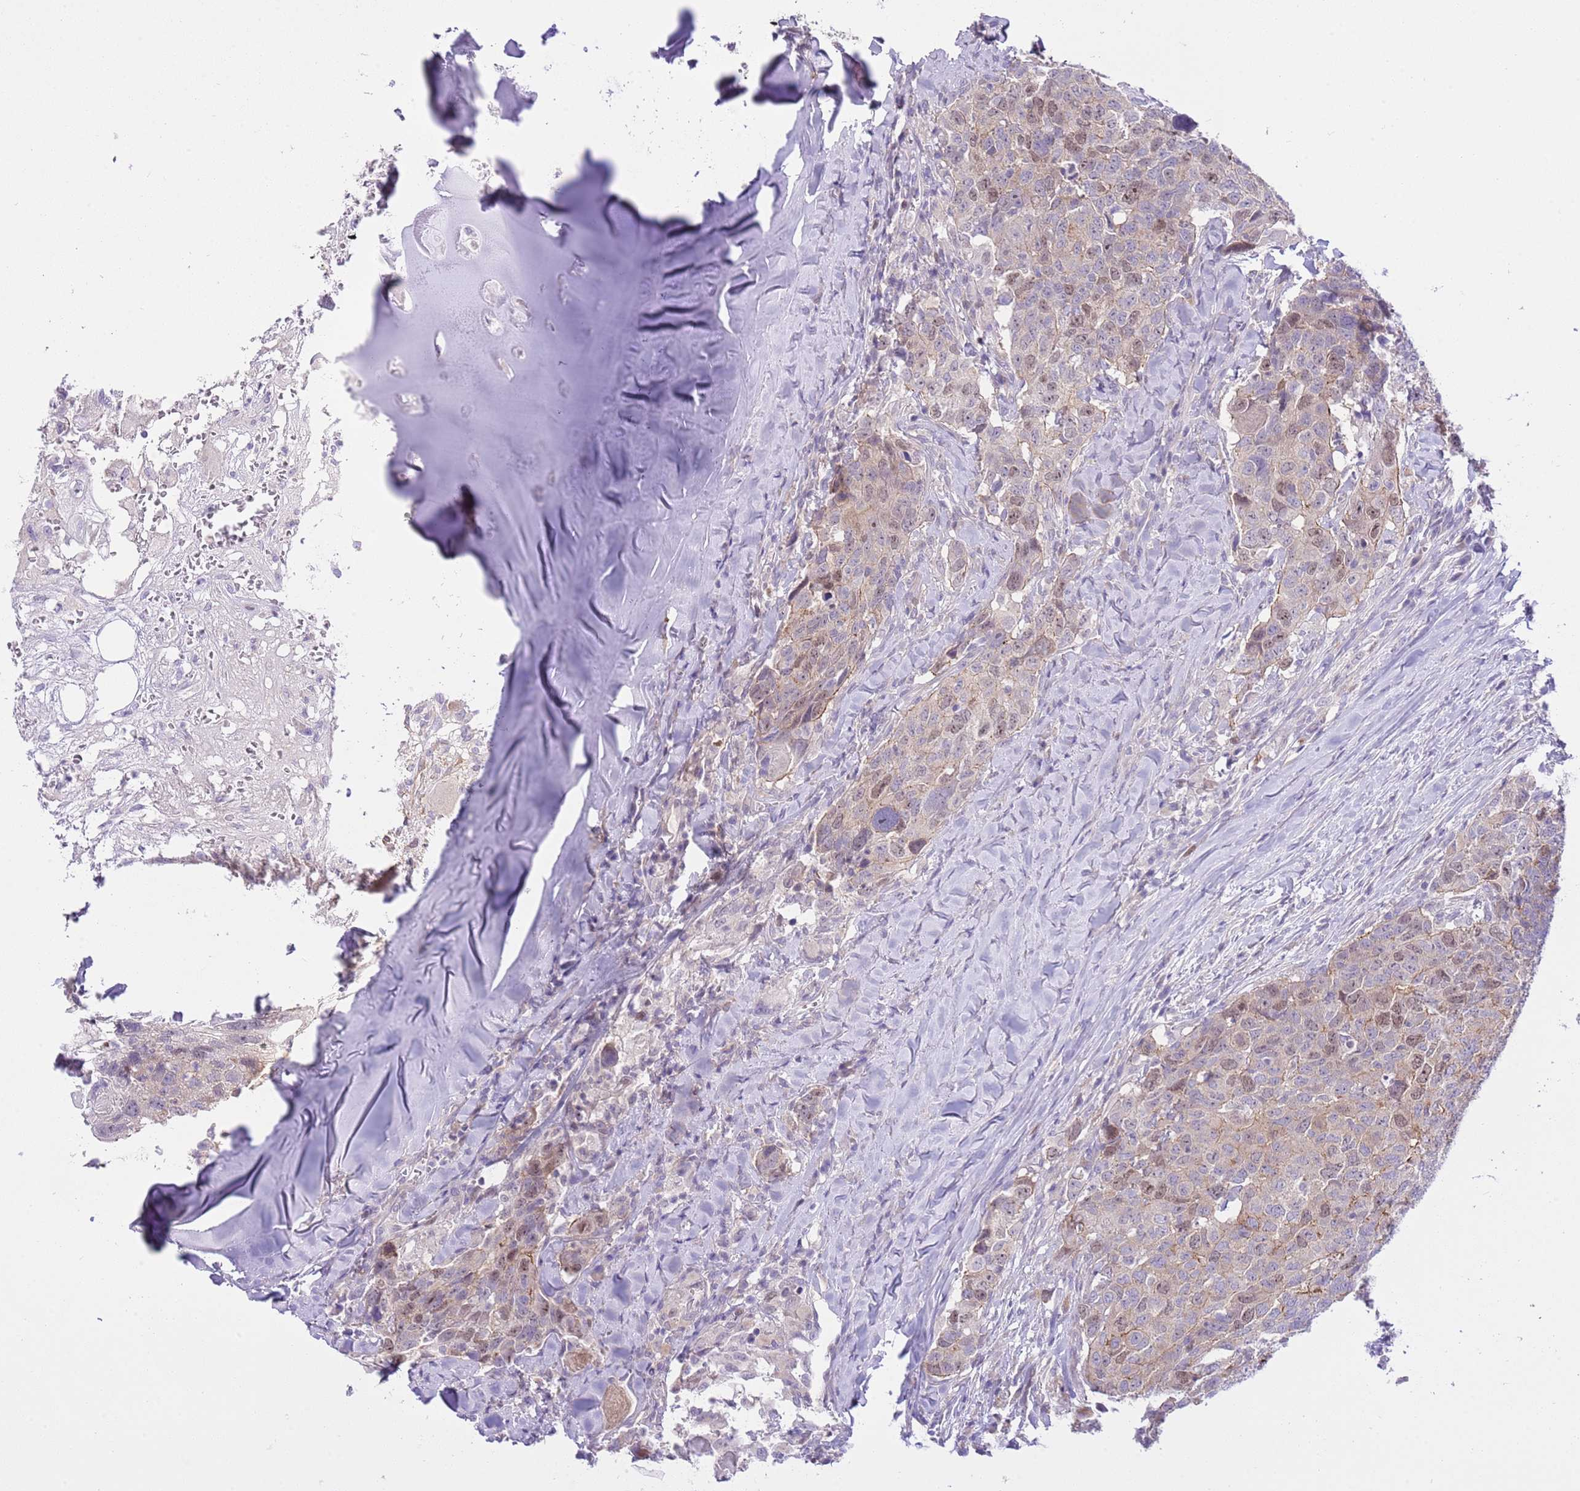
{"staining": {"intensity": "moderate", "quantity": "<25%", "location": "cytoplasmic/membranous,nuclear"}, "tissue": "head and neck cancer", "cell_type": "Tumor cells", "image_type": "cancer", "snomed": [{"axis": "morphology", "description": "Normal tissue, NOS"}, {"axis": "morphology", "description": "Squamous cell carcinoma, NOS"}, {"axis": "topography", "description": "Skeletal muscle"}, {"axis": "topography", "description": "Vascular tissue"}, {"axis": "topography", "description": "Peripheral nerve tissue"}, {"axis": "topography", "description": "Head-Neck"}], "caption": "Moderate cytoplasmic/membranous and nuclear protein expression is seen in about <25% of tumor cells in head and neck cancer.", "gene": "FBRSL1", "patient": {"sex": "male", "age": 66}}